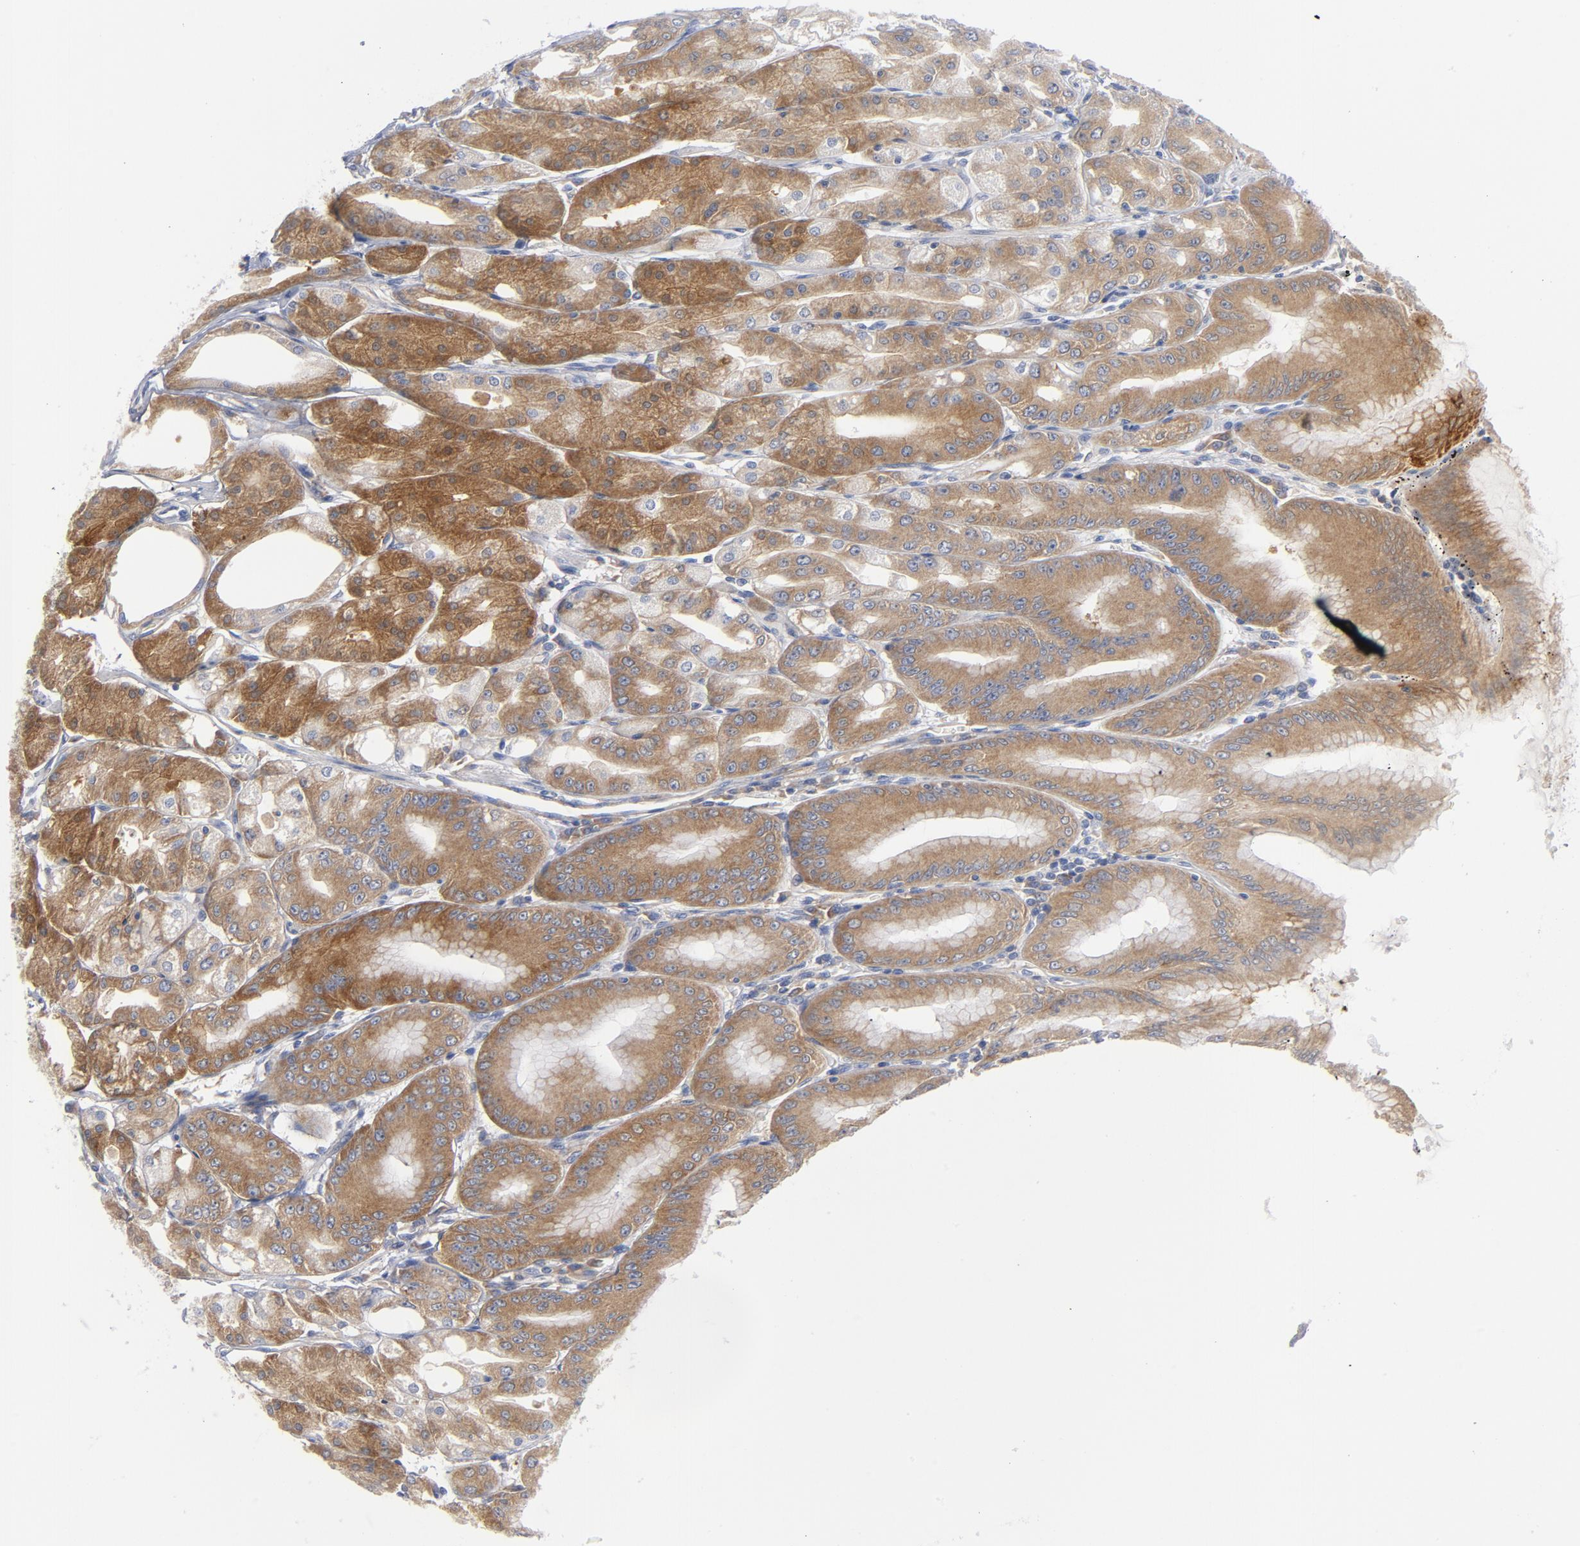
{"staining": {"intensity": "strong", "quantity": "<25%", "location": "cytoplasmic/membranous"}, "tissue": "stomach", "cell_type": "Glandular cells", "image_type": "normal", "snomed": [{"axis": "morphology", "description": "Normal tissue, NOS"}, {"axis": "topography", "description": "Stomach, lower"}], "caption": "IHC (DAB) staining of unremarkable human stomach exhibits strong cytoplasmic/membranous protein expression in approximately <25% of glandular cells.", "gene": "CD86", "patient": {"sex": "male", "age": 71}}